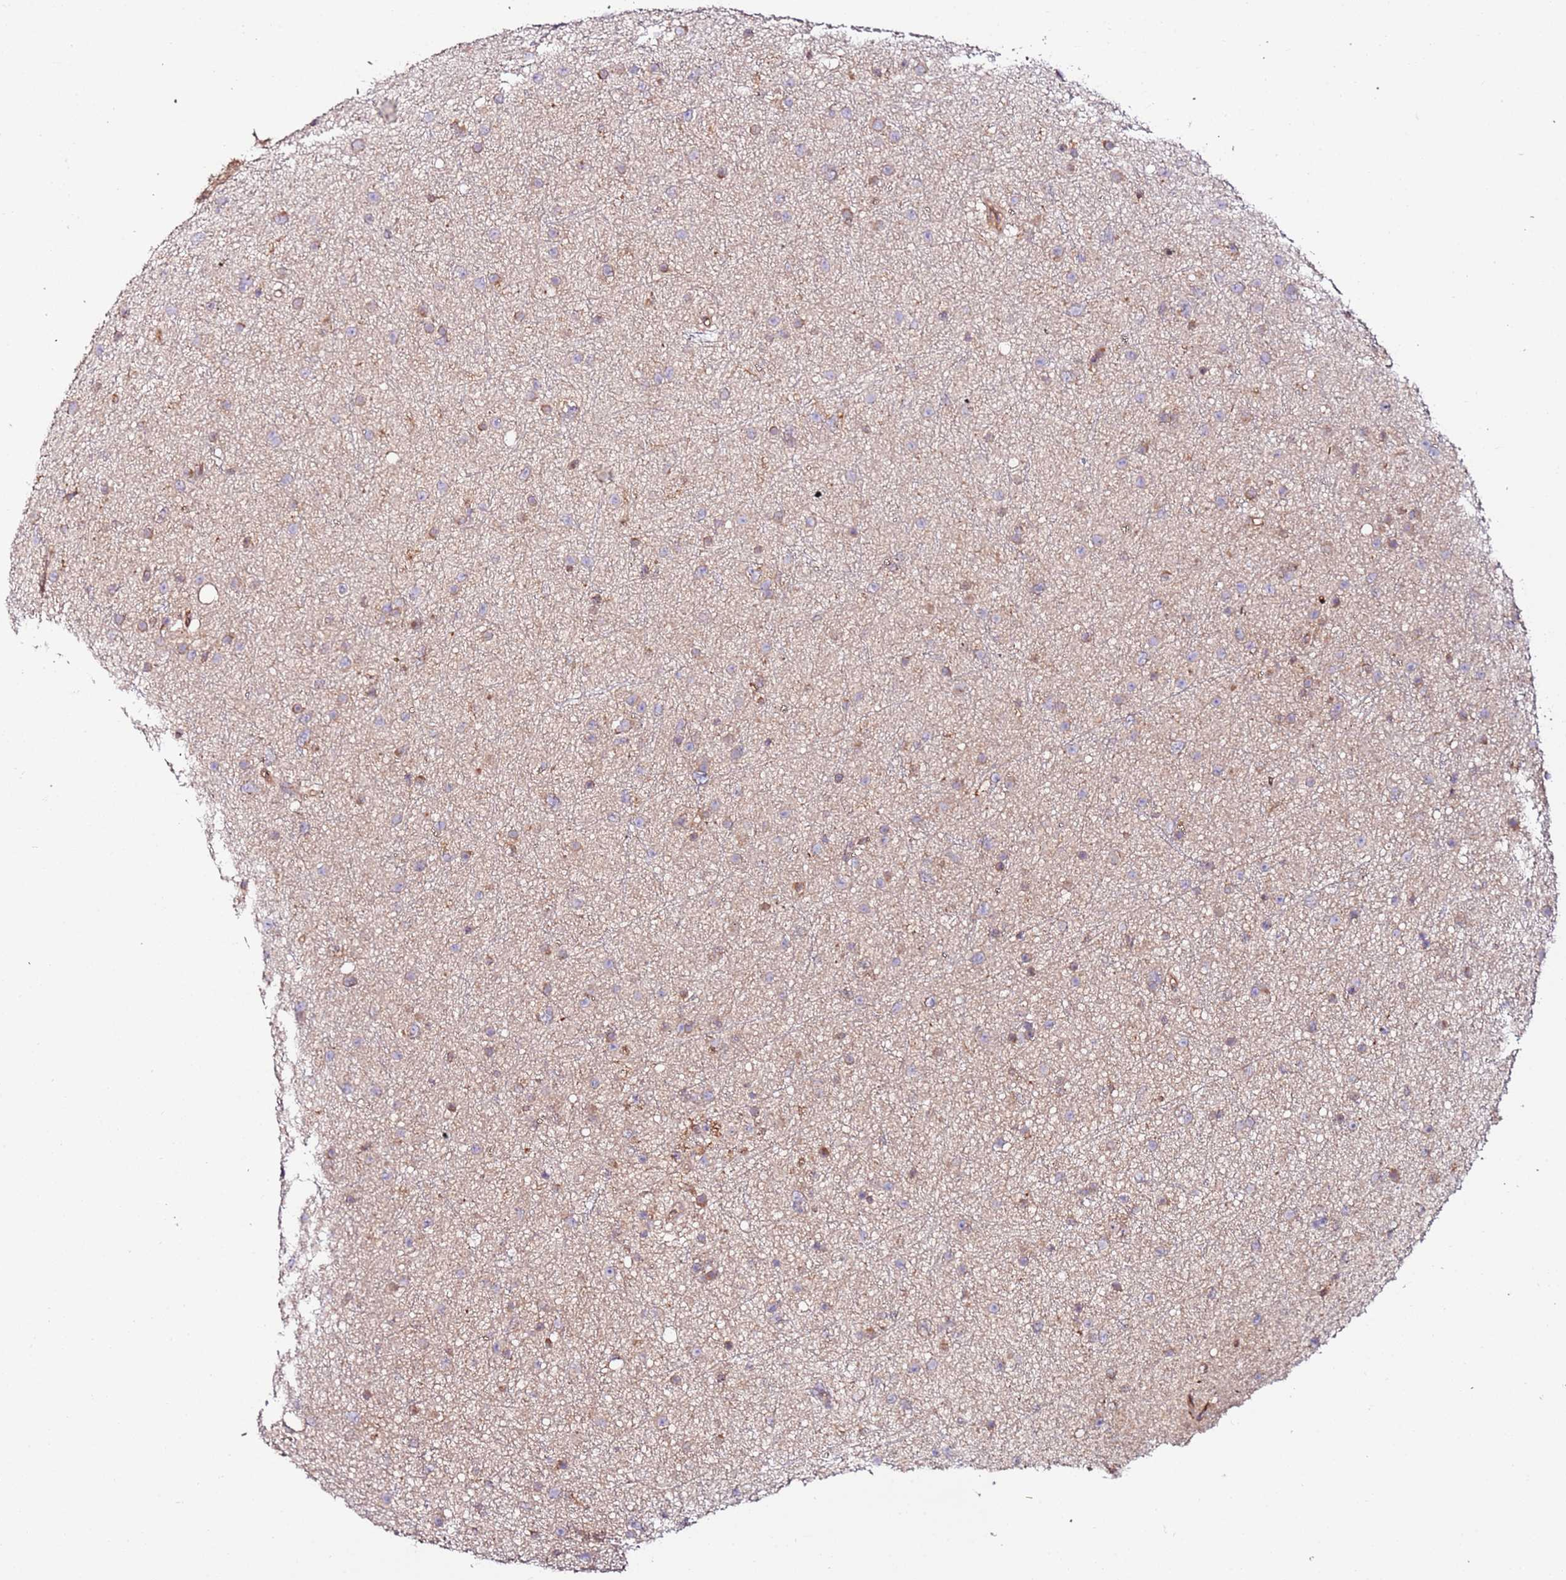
{"staining": {"intensity": "weak", "quantity": "25%-75%", "location": "cytoplasmic/membranous"}, "tissue": "glioma", "cell_type": "Tumor cells", "image_type": "cancer", "snomed": [{"axis": "morphology", "description": "Glioma, malignant, Low grade"}, {"axis": "topography", "description": "Cerebral cortex"}], "caption": "Malignant glioma (low-grade) stained with a protein marker reveals weak staining in tumor cells.", "gene": "FLVCR1", "patient": {"sex": "female", "age": 39}}